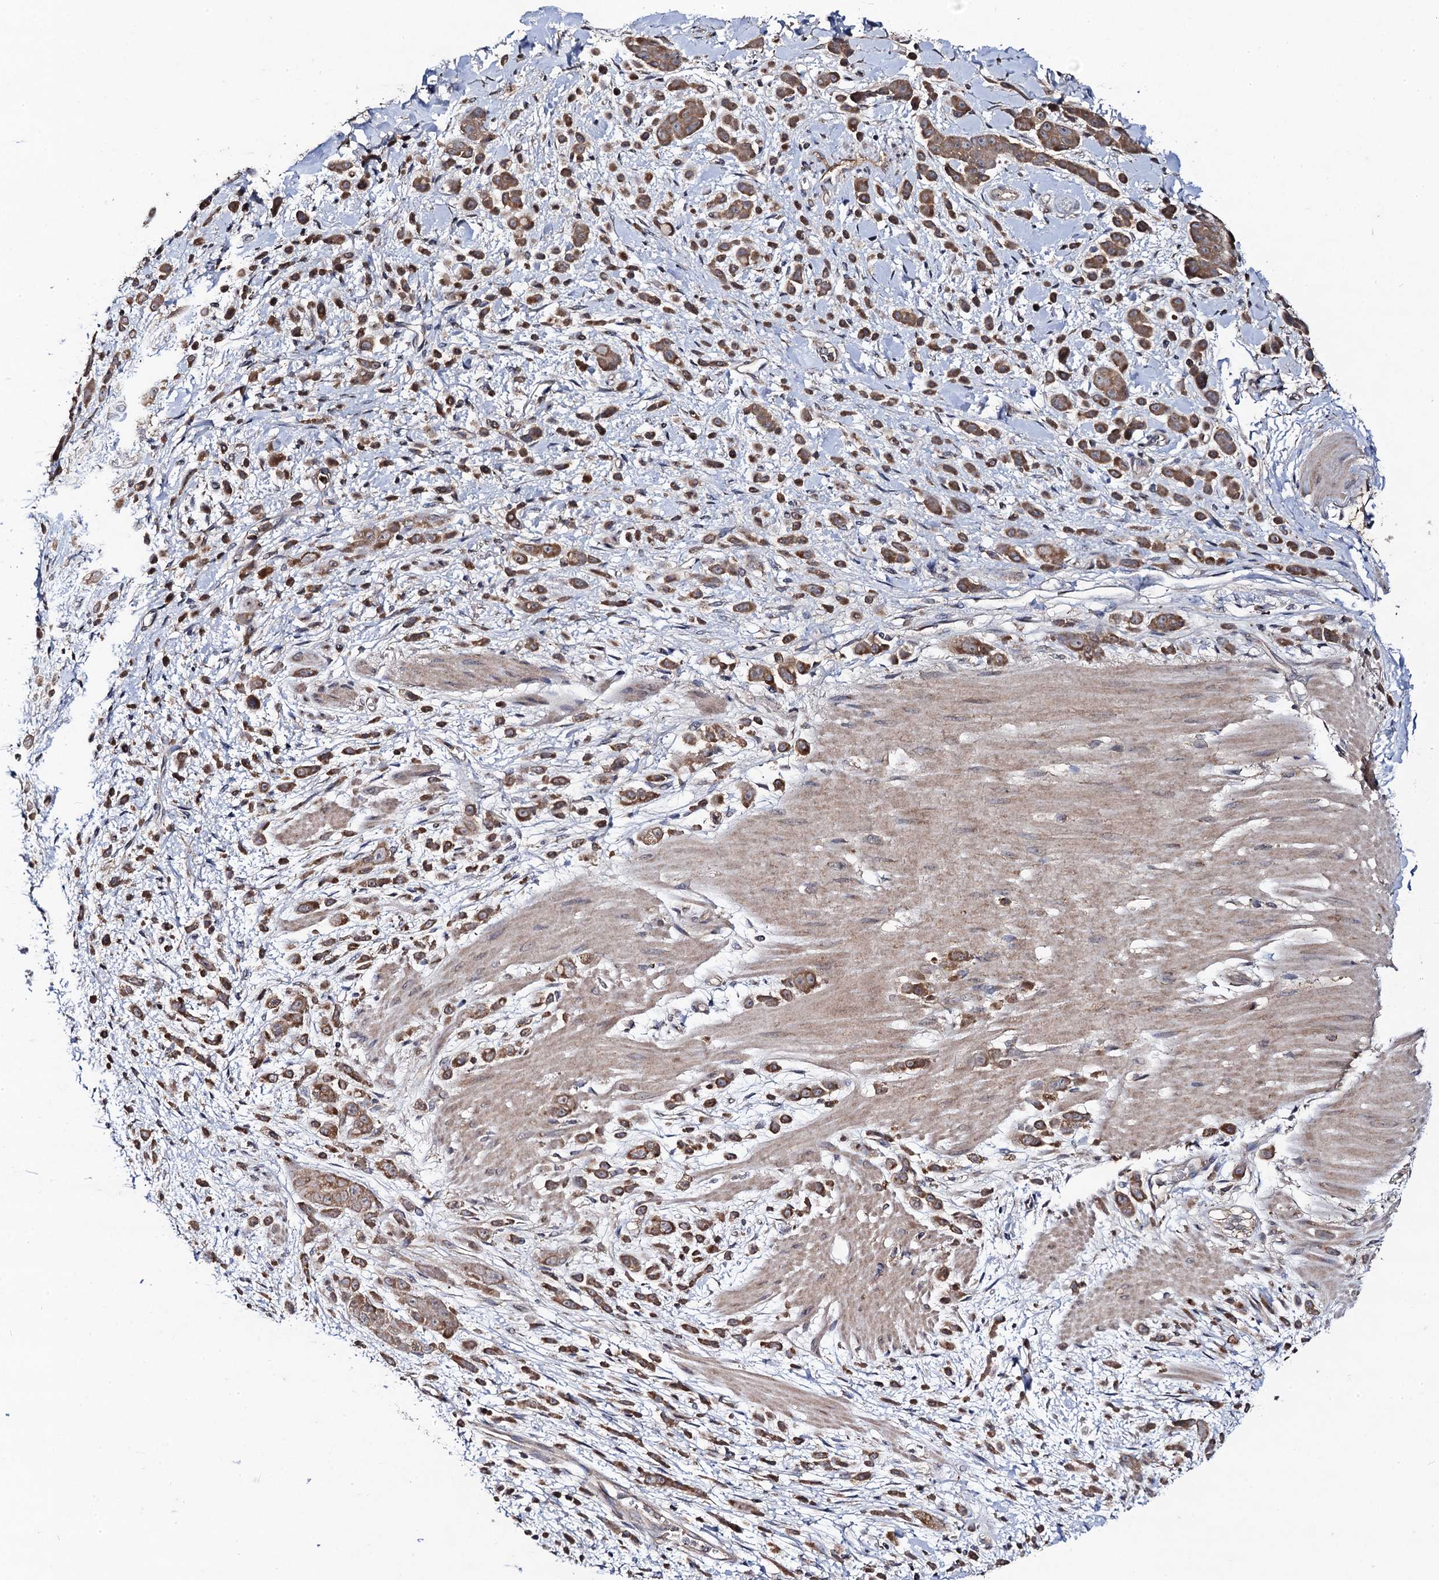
{"staining": {"intensity": "moderate", "quantity": ">75%", "location": "cytoplasmic/membranous"}, "tissue": "pancreatic cancer", "cell_type": "Tumor cells", "image_type": "cancer", "snomed": [{"axis": "morphology", "description": "Normal tissue, NOS"}, {"axis": "morphology", "description": "Adenocarcinoma, NOS"}, {"axis": "topography", "description": "Pancreas"}], "caption": "Human pancreatic cancer (adenocarcinoma) stained with a brown dye exhibits moderate cytoplasmic/membranous positive expression in approximately >75% of tumor cells.", "gene": "VPS37D", "patient": {"sex": "female", "age": 64}}